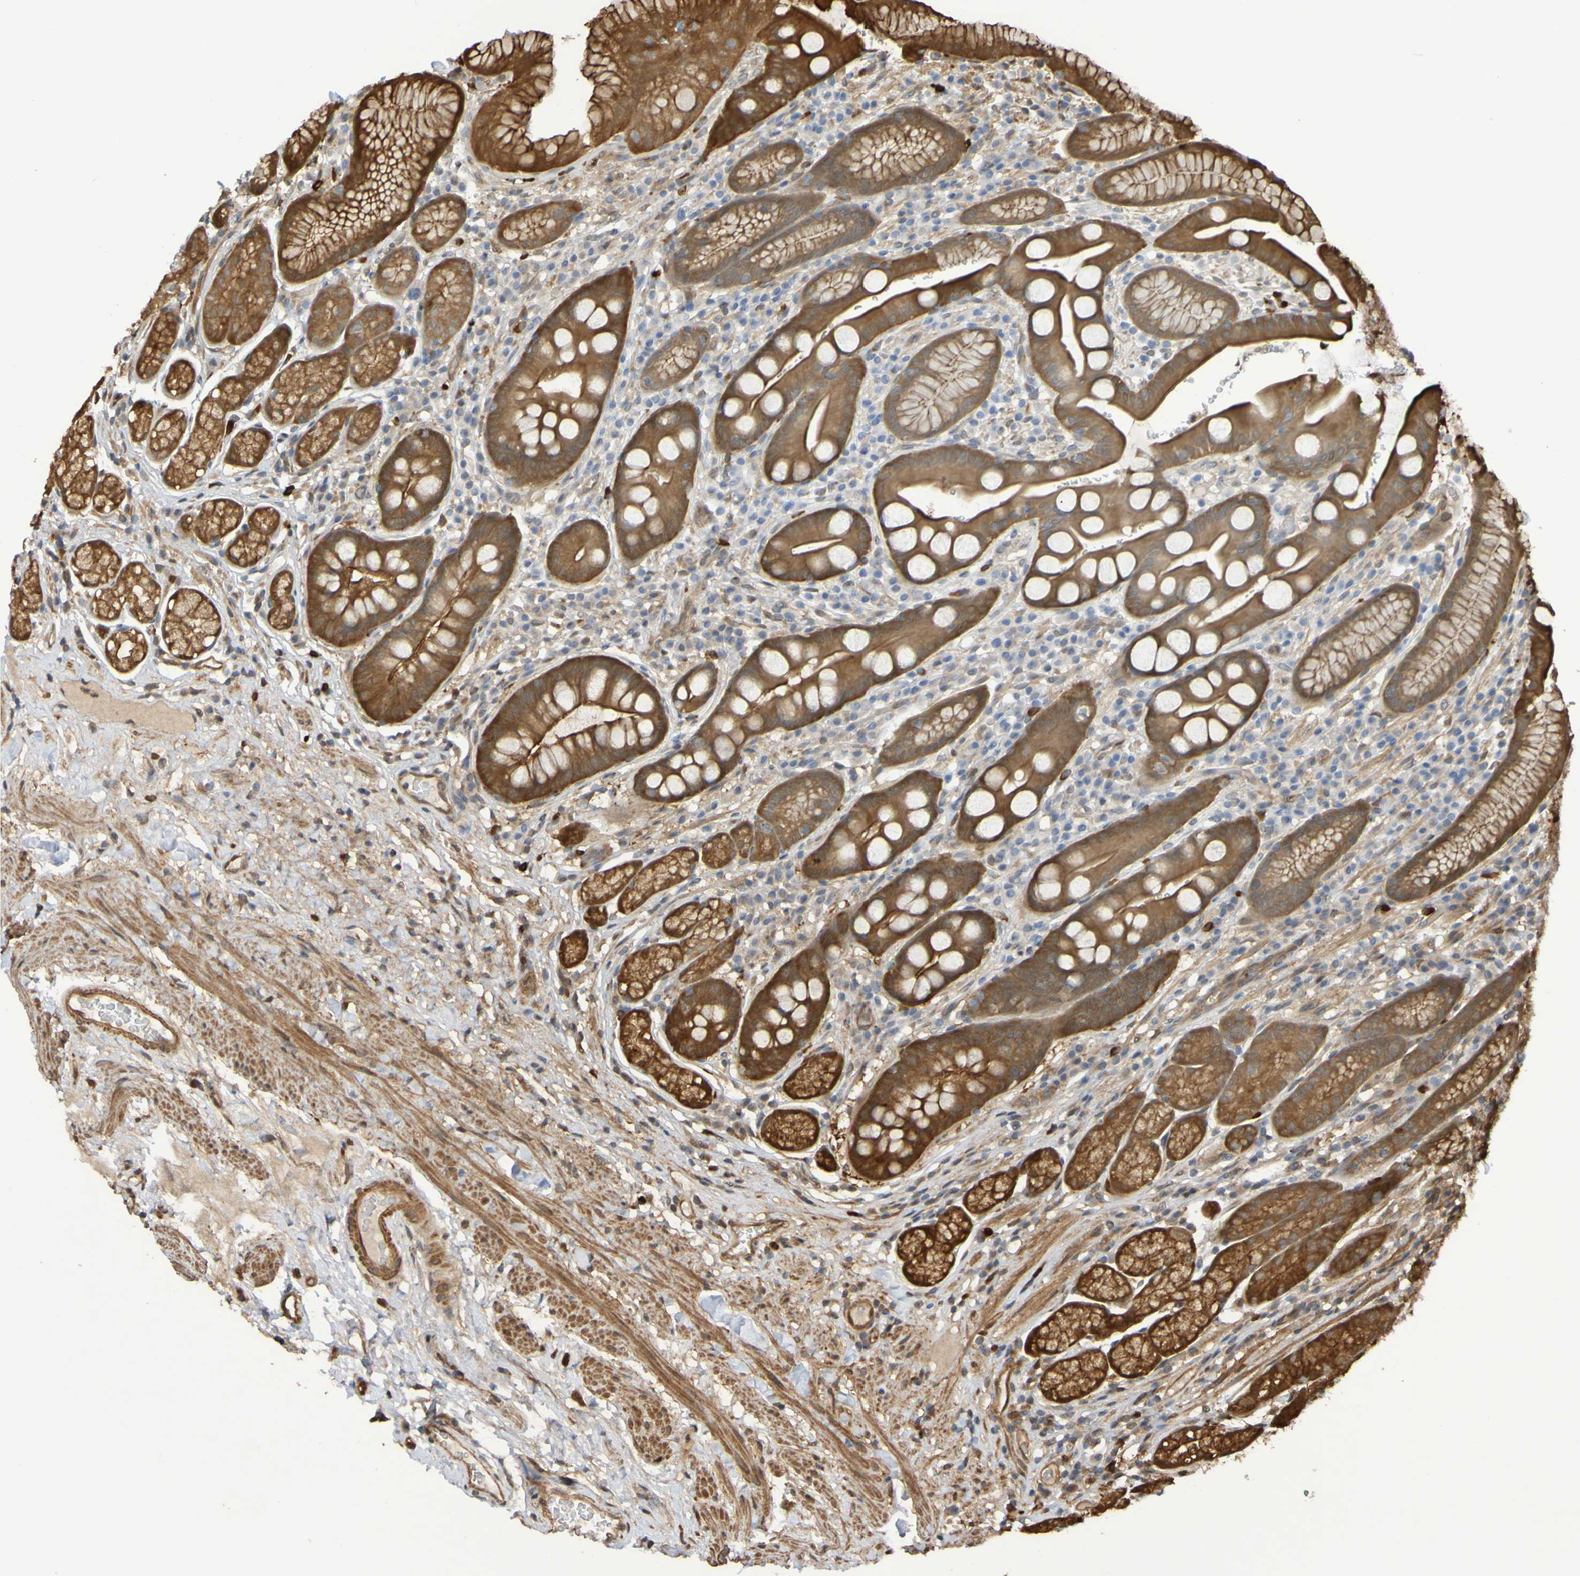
{"staining": {"intensity": "strong", "quantity": ">75%", "location": "cytoplasmic/membranous"}, "tissue": "stomach", "cell_type": "Glandular cells", "image_type": "normal", "snomed": [{"axis": "morphology", "description": "Normal tissue, NOS"}, {"axis": "topography", "description": "Stomach, lower"}], "caption": "Unremarkable stomach was stained to show a protein in brown. There is high levels of strong cytoplasmic/membranous expression in approximately >75% of glandular cells.", "gene": "SERPINB6", "patient": {"sex": "male", "age": 52}}